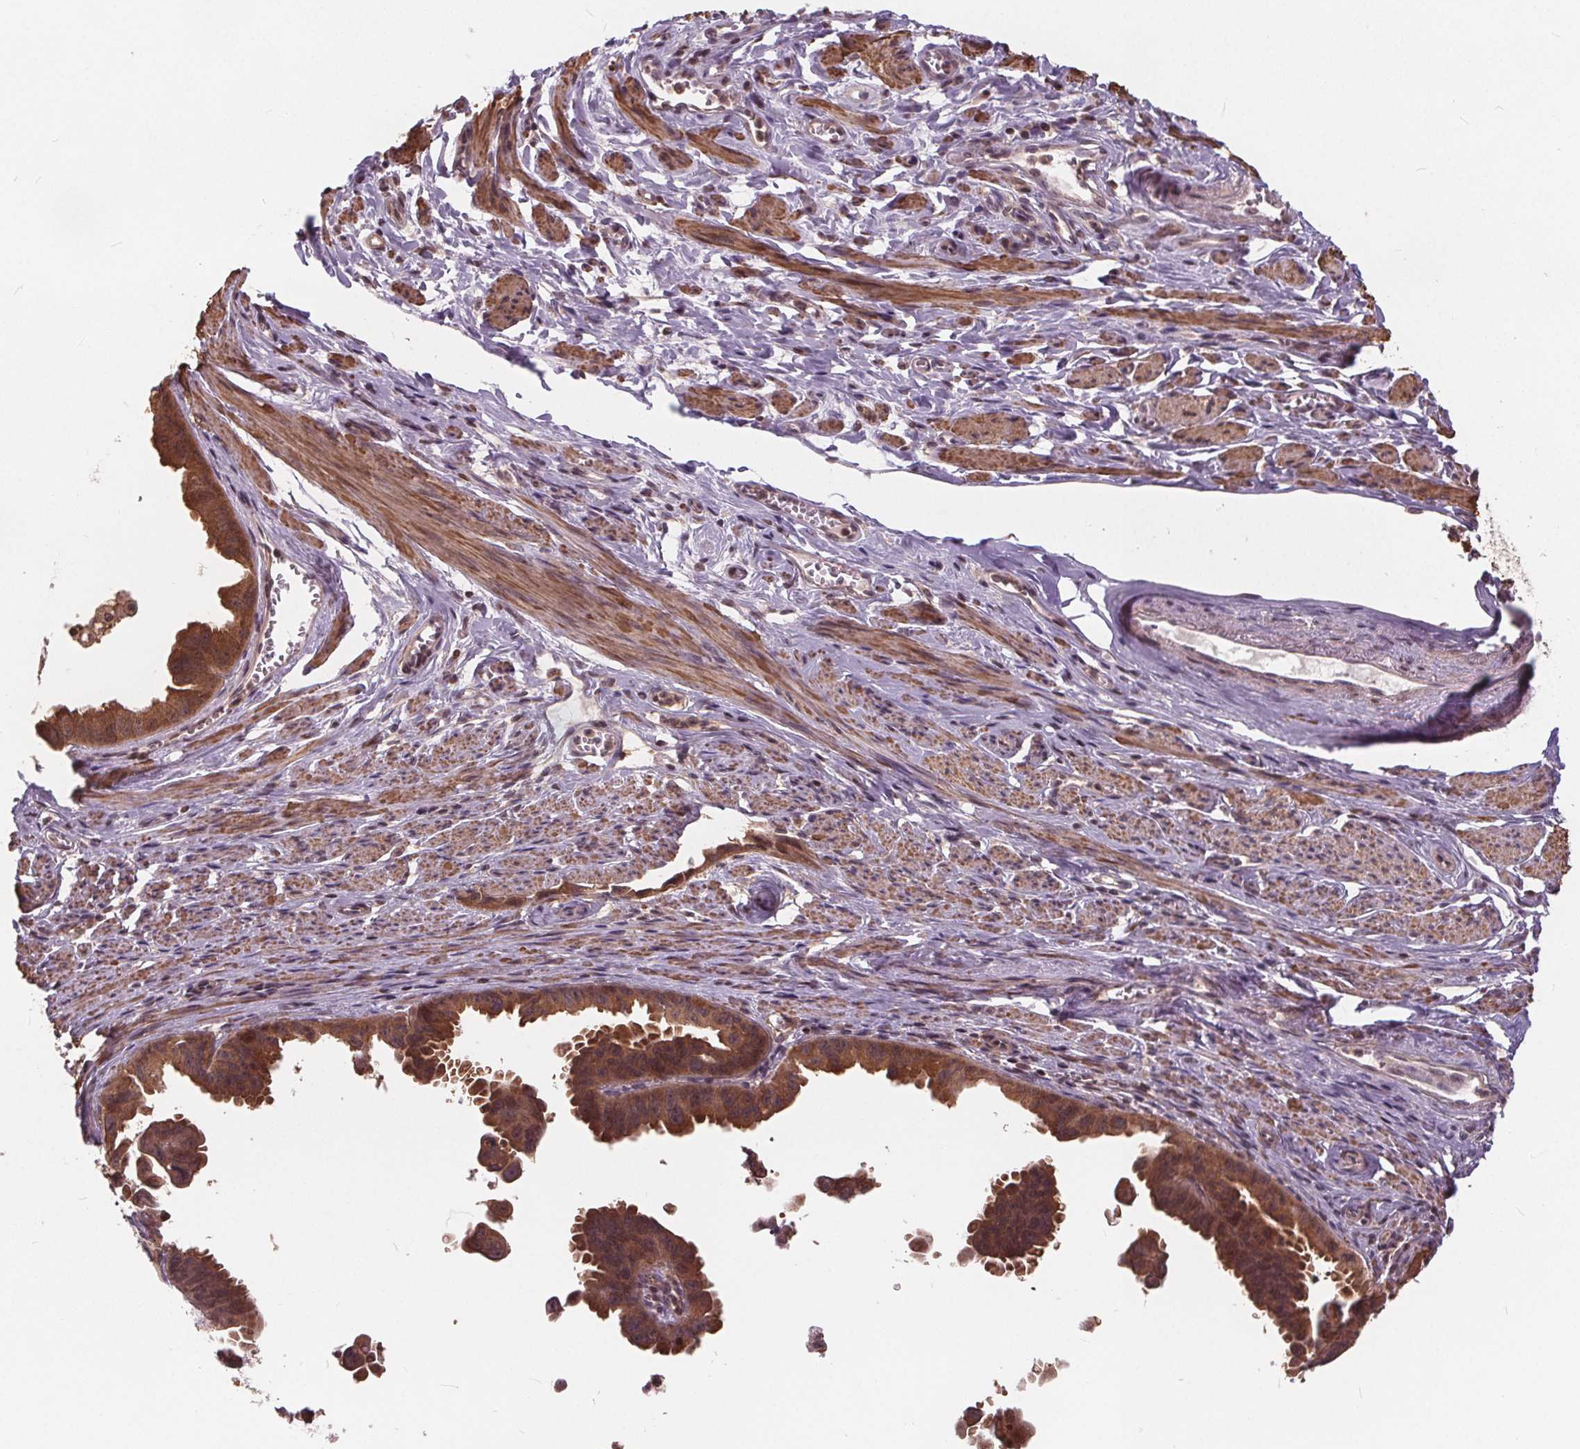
{"staining": {"intensity": "strong", "quantity": ">75%", "location": "cytoplasmic/membranous"}, "tissue": "ovarian cancer", "cell_type": "Tumor cells", "image_type": "cancer", "snomed": [{"axis": "morphology", "description": "Carcinoma, endometroid"}, {"axis": "topography", "description": "Ovary"}], "caption": "Ovarian cancer tissue shows strong cytoplasmic/membranous expression in approximately >75% of tumor cells Using DAB (3,3'-diaminobenzidine) (brown) and hematoxylin (blue) stains, captured at high magnification using brightfield microscopy.", "gene": "HIF1AN", "patient": {"sex": "female", "age": 85}}